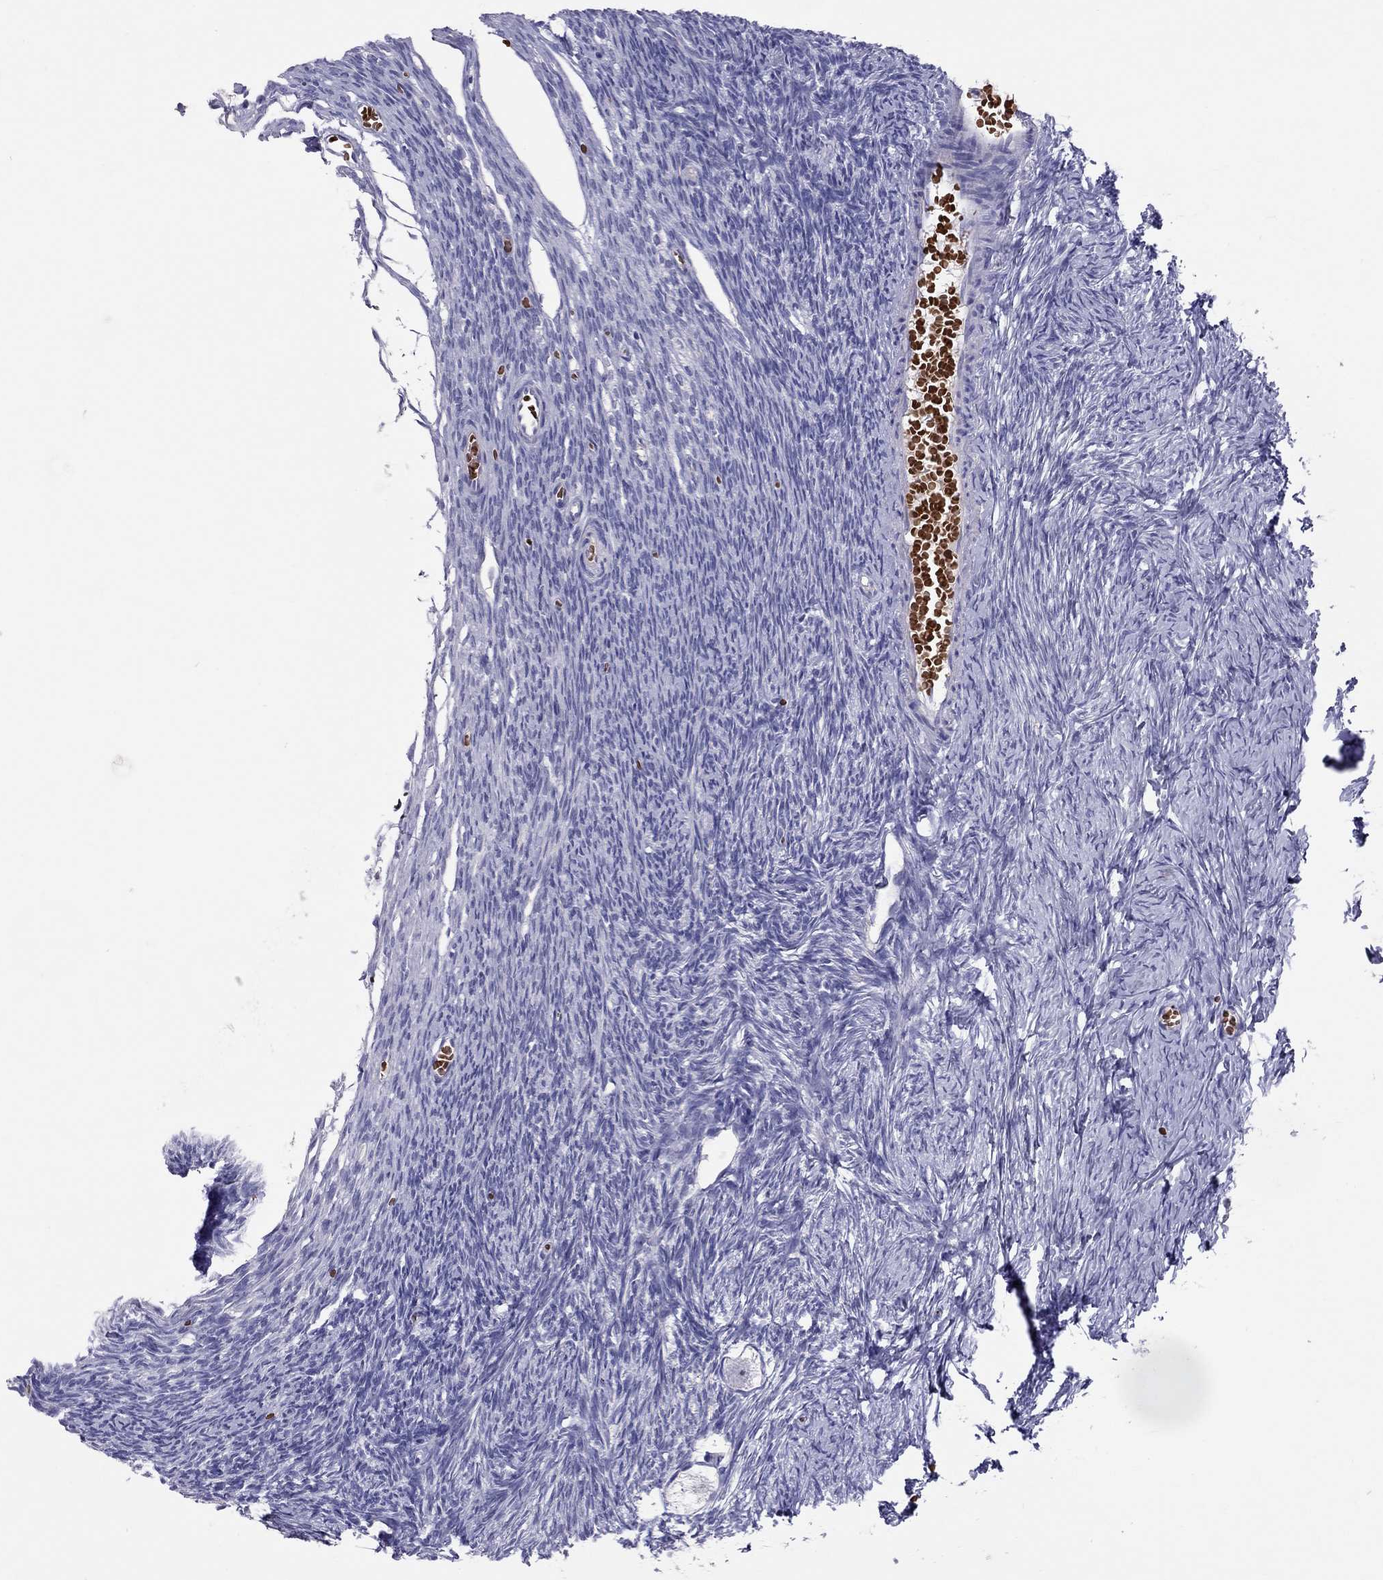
{"staining": {"intensity": "negative", "quantity": "none", "location": "none"}, "tissue": "ovary", "cell_type": "Follicle cells", "image_type": "normal", "snomed": [{"axis": "morphology", "description": "Normal tissue, NOS"}, {"axis": "topography", "description": "Ovary"}], "caption": "Ovary stained for a protein using IHC displays no positivity follicle cells.", "gene": "FRMD1", "patient": {"sex": "female", "age": 27}}